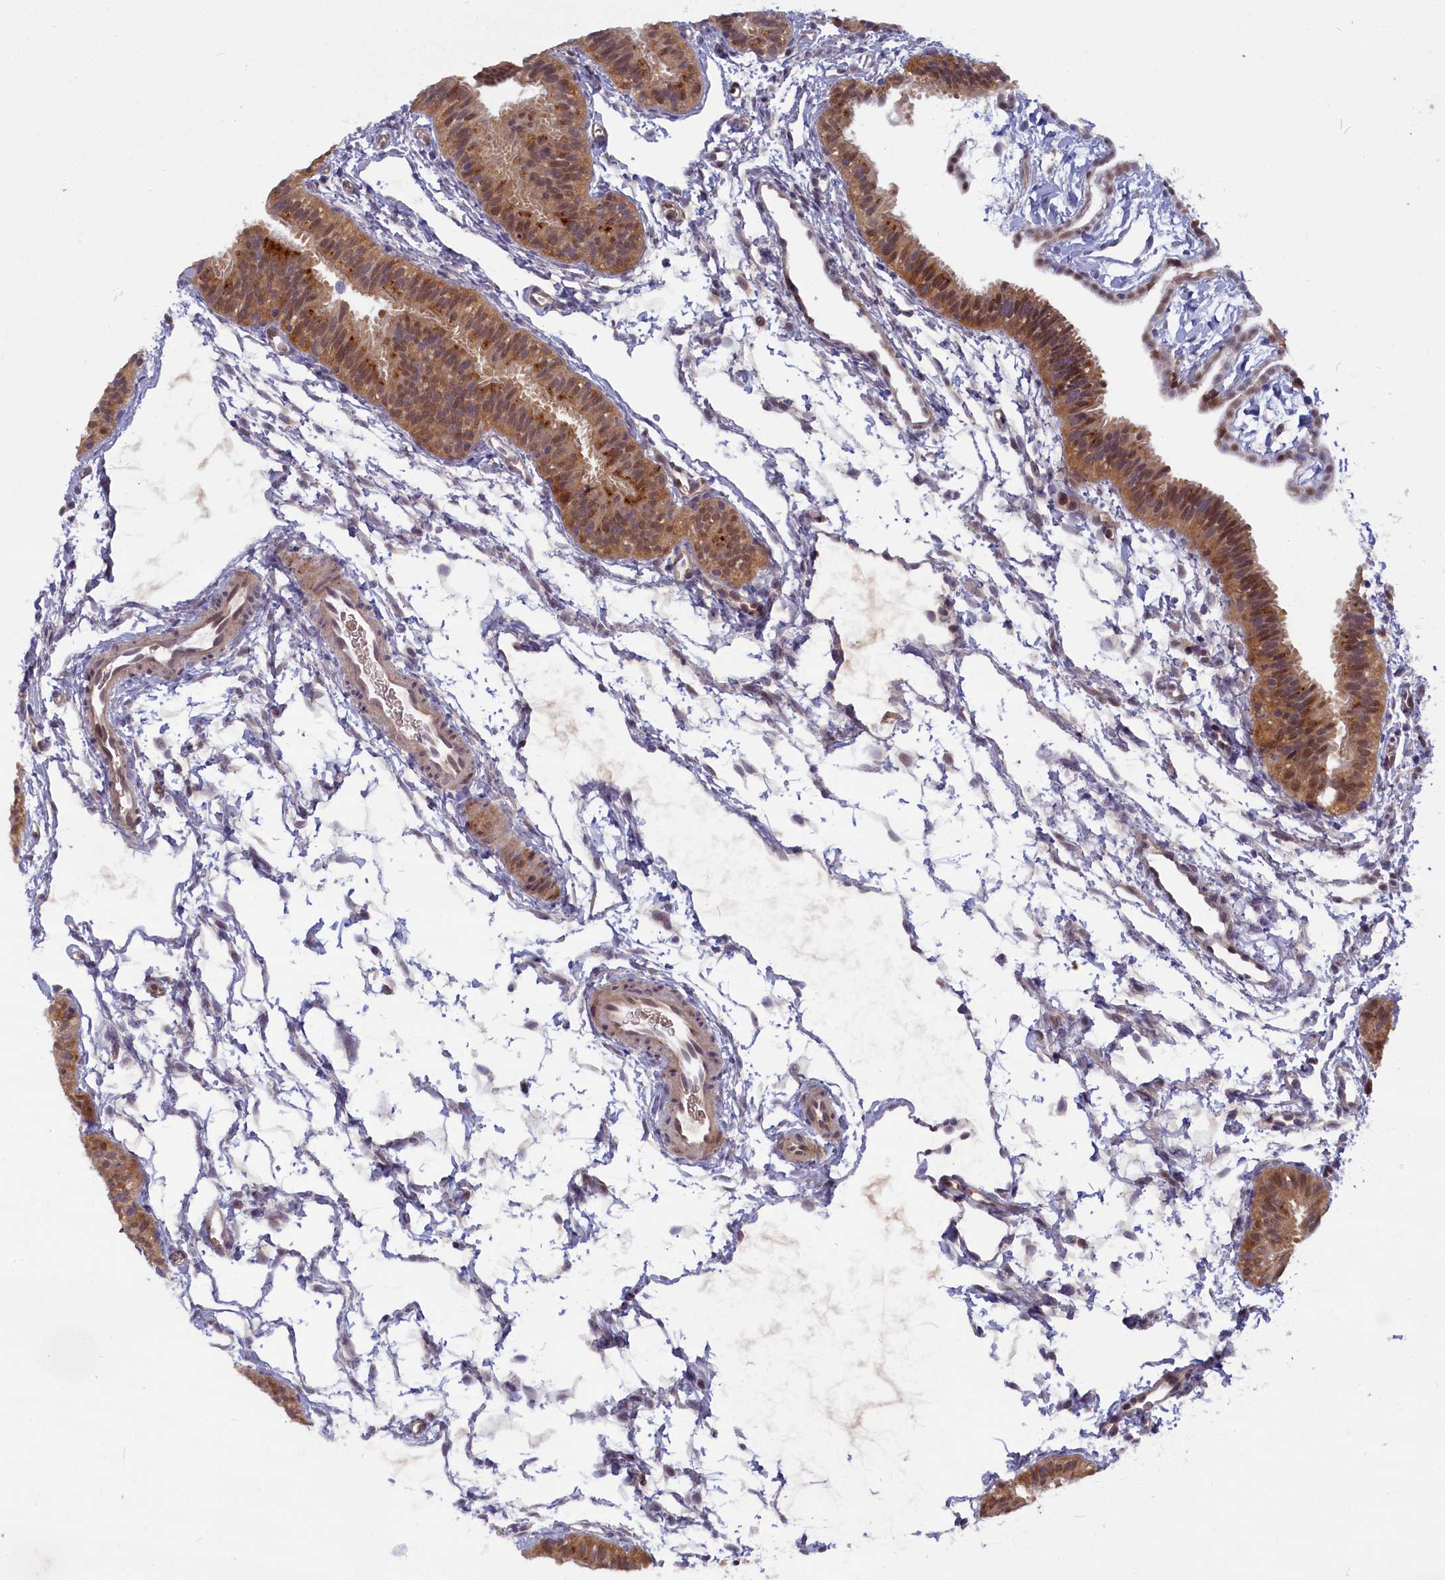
{"staining": {"intensity": "moderate", "quantity": ">75%", "location": "cytoplasmic/membranous,nuclear"}, "tissue": "fallopian tube", "cell_type": "Glandular cells", "image_type": "normal", "snomed": [{"axis": "morphology", "description": "Normal tissue, NOS"}, {"axis": "topography", "description": "Fallopian tube"}], "caption": "Immunohistochemistry histopathology image of benign fallopian tube stained for a protein (brown), which shows medium levels of moderate cytoplasmic/membranous,nuclear staining in about >75% of glandular cells.", "gene": "FCSK", "patient": {"sex": "female", "age": 35}}